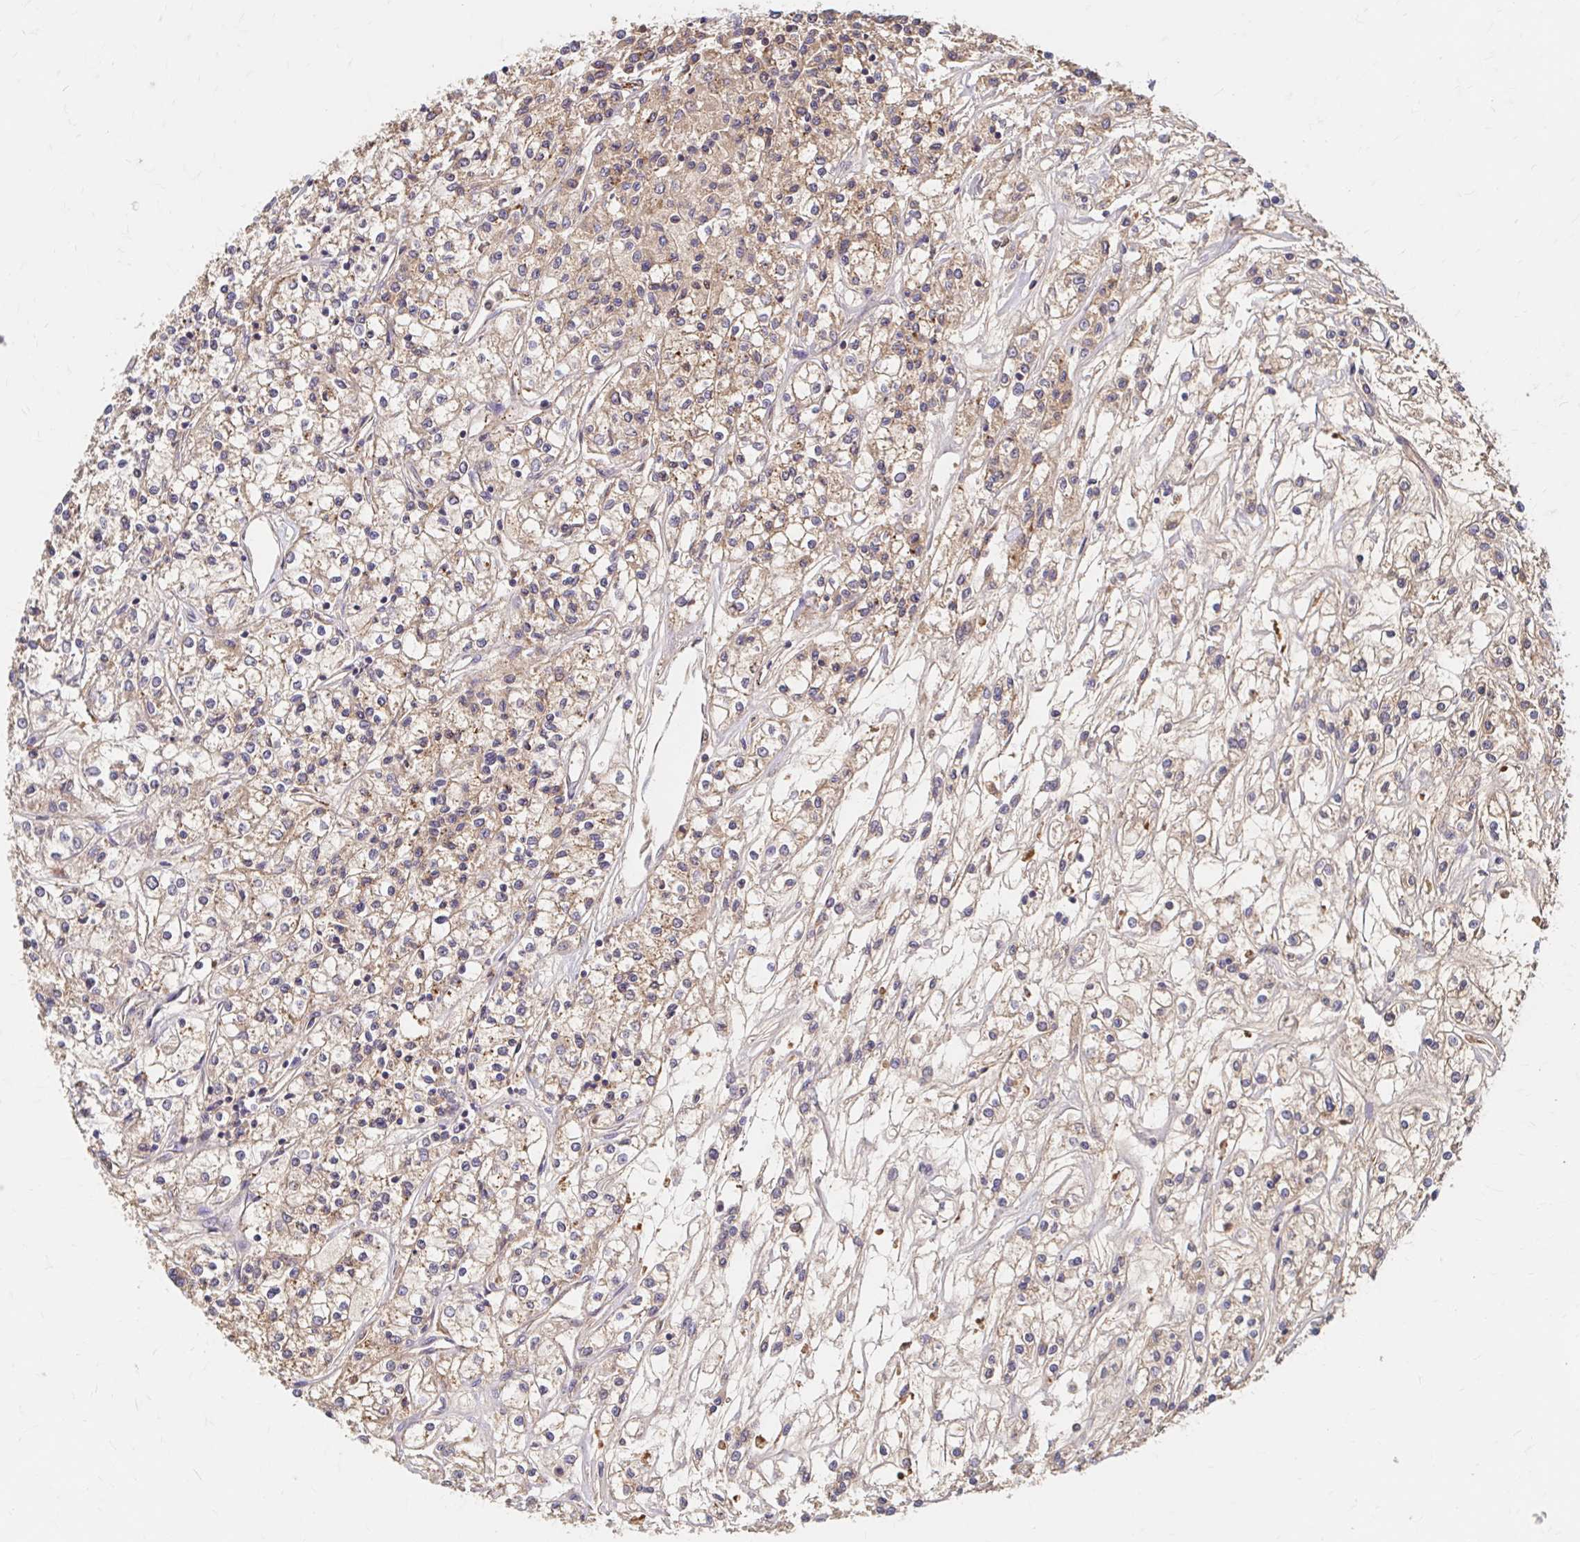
{"staining": {"intensity": "weak", "quantity": ">75%", "location": "cytoplasmic/membranous"}, "tissue": "renal cancer", "cell_type": "Tumor cells", "image_type": "cancer", "snomed": [{"axis": "morphology", "description": "Adenocarcinoma, NOS"}, {"axis": "topography", "description": "Kidney"}], "caption": "An image of human adenocarcinoma (renal) stained for a protein demonstrates weak cytoplasmic/membranous brown staining in tumor cells. (DAB (3,3'-diaminobenzidine) IHC, brown staining for protein, blue staining for nuclei).", "gene": "HMGCS2", "patient": {"sex": "female", "age": 59}}